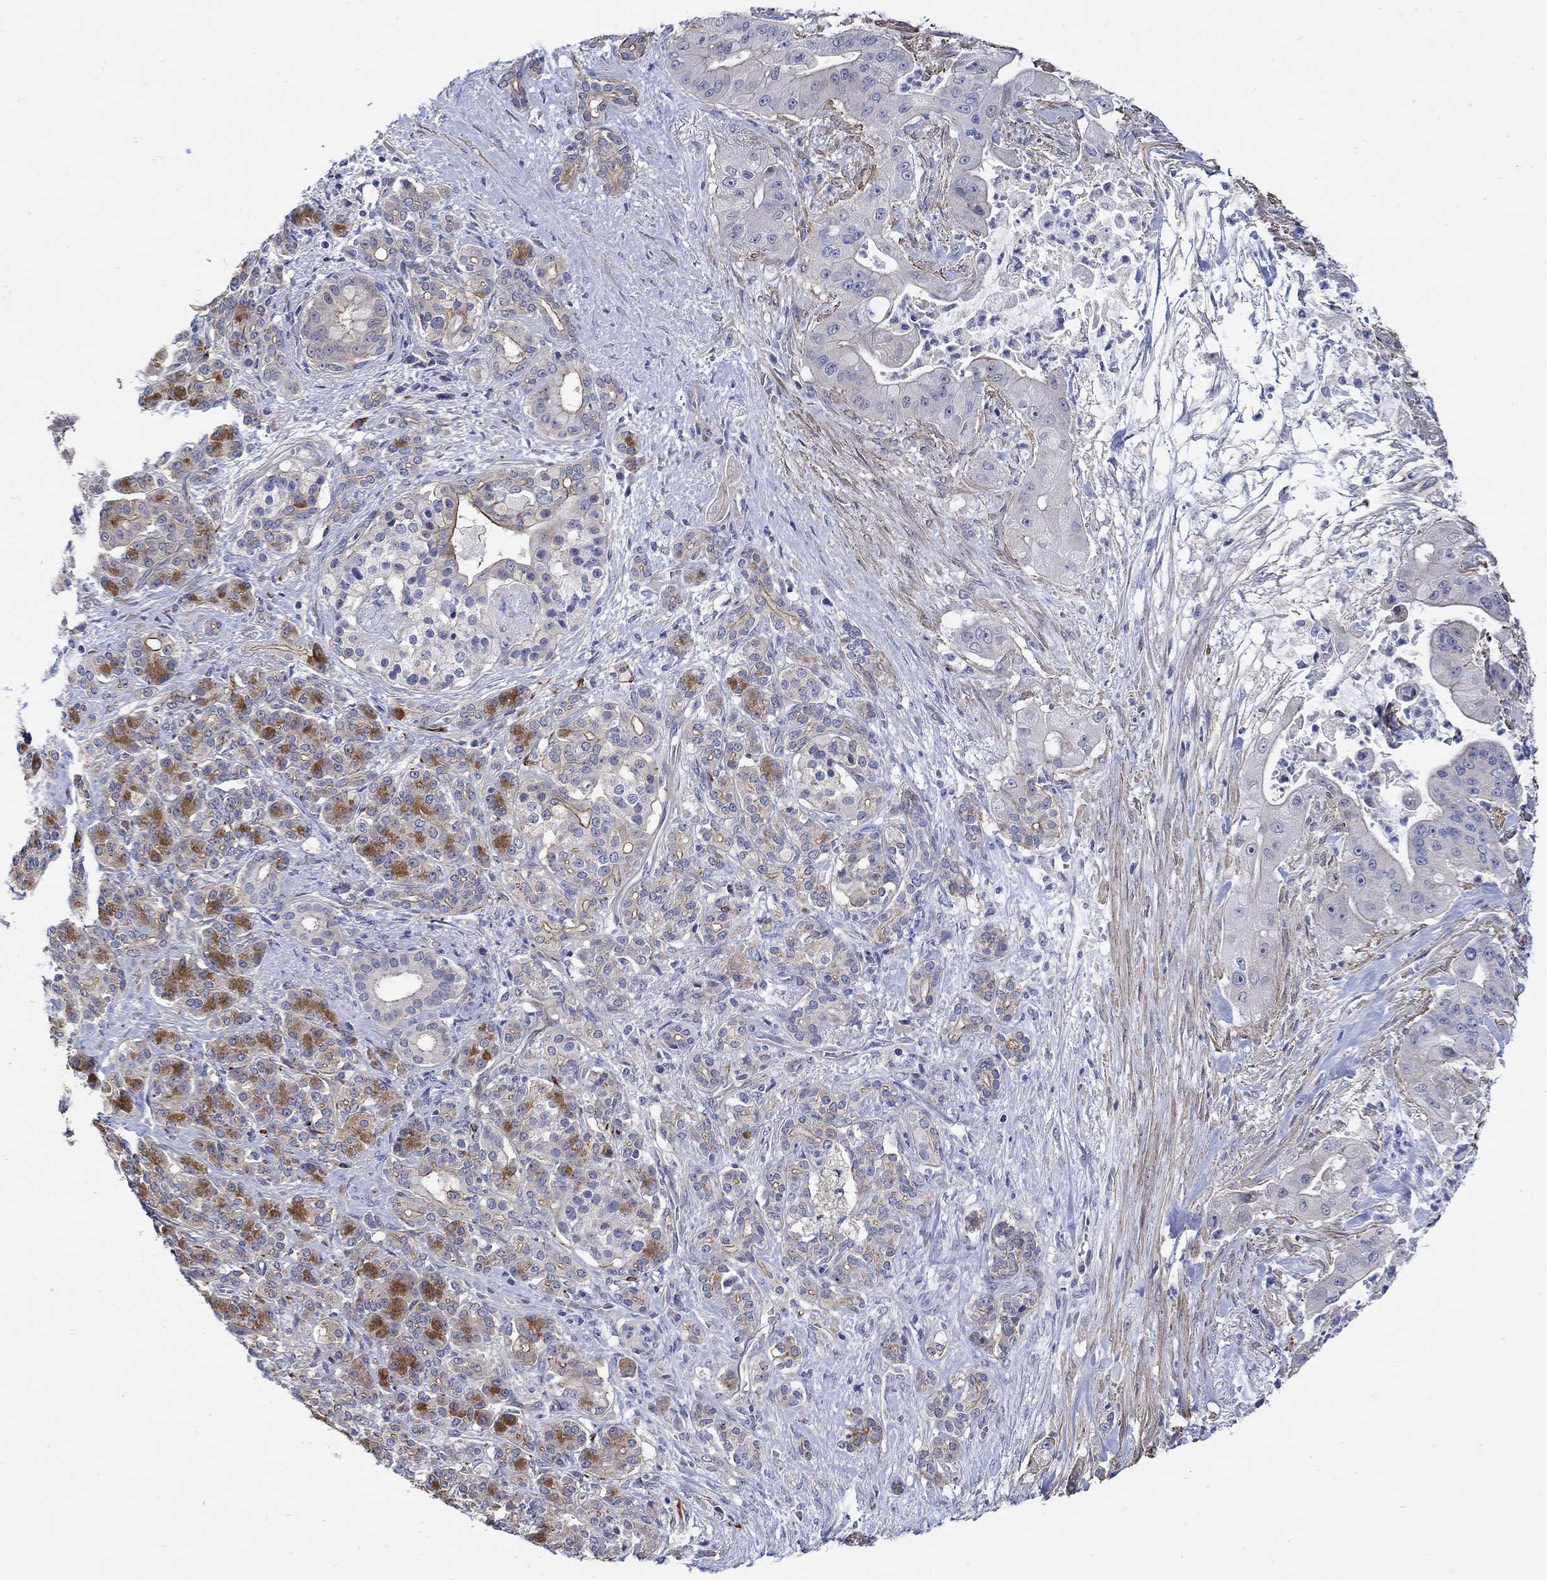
{"staining": {"intensity": "strong", "quantity": "<25%", "location": "cytoplasmic/membranous"}, "tissue": "pancreatic cancer", "cell_type": "Tumor cells", "image_type": "cancer", "snomed": [{"axis": "morphology", "description": "Normal tissue, NOS"}, {"axis": "morphology", "description": "Inflammation, NOS"}, {"axis": "morphology", "description": "Adenocarcinoma, NOS"}, {"axis": "topography", "description": "Pancreas"}], "caption": "A histopathology image of human pancreatic cancer (adenocarcinoma) stained for a protein shows strong cytoplasmic/membranous brown staining in tumor cells.", "gene": "SCN7A", "patient": {"sex": "male", "age": 57}}